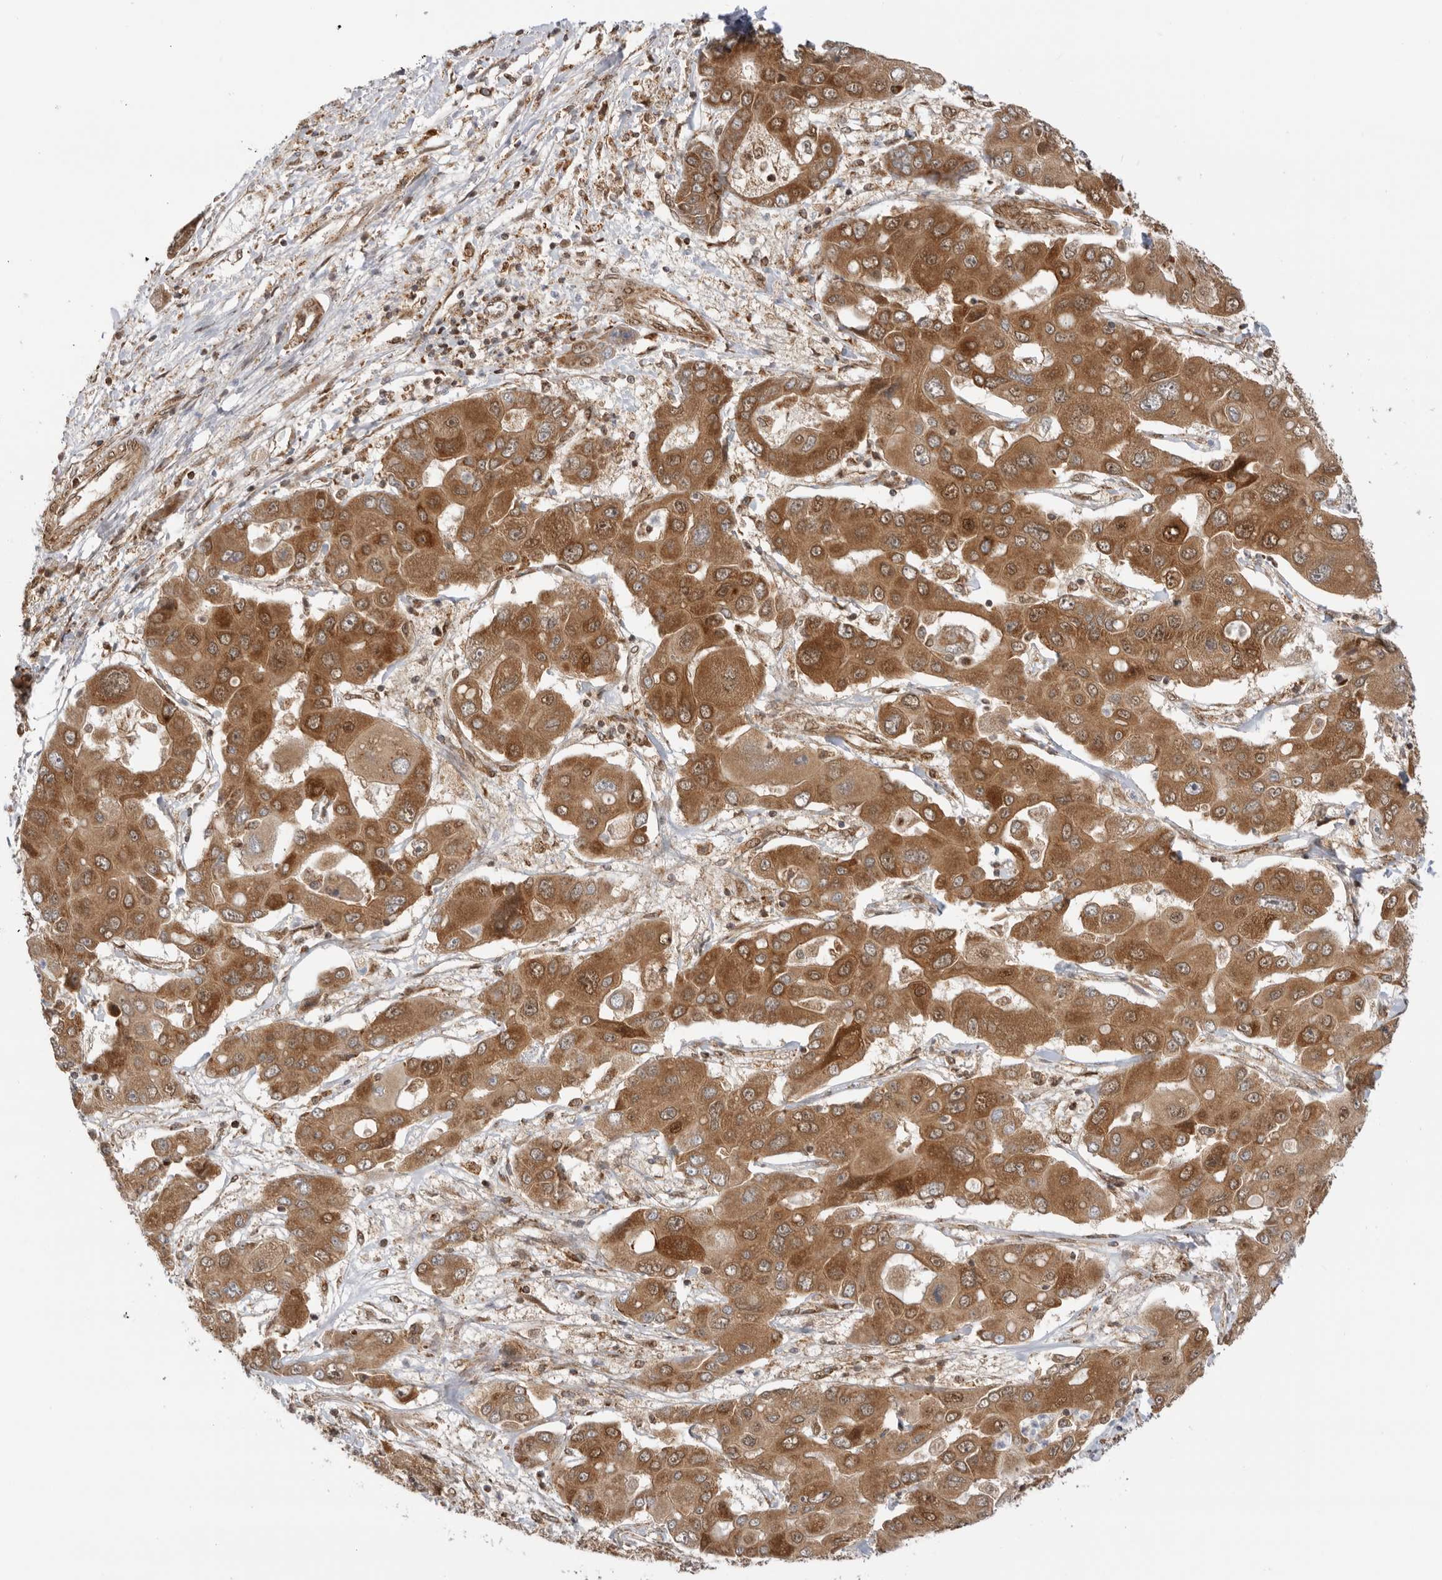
{"staining": {"intensity": "moderate", "quantity": ">75%", "location": "cytoplasmic/membranous"}, "tissue": "liver cancer", "cell_type": "Tumor cells", "image_type": "cancer", "snomed": [{"axis": "morphology", "description": "Cholangiocarcinoma"}, {"axis": "topography", "description": "Liver"}], "caption": "Brown immunohistochemical staining in human liver cancer shows moderate cytoplasmic/membranous expression in approximately >75% of tumor cells. (brown staining indicates protein expression, while blue staining denotes nuclei).", "gene": "DCAF8", "patient": {"sex": "male", "age": 67}}